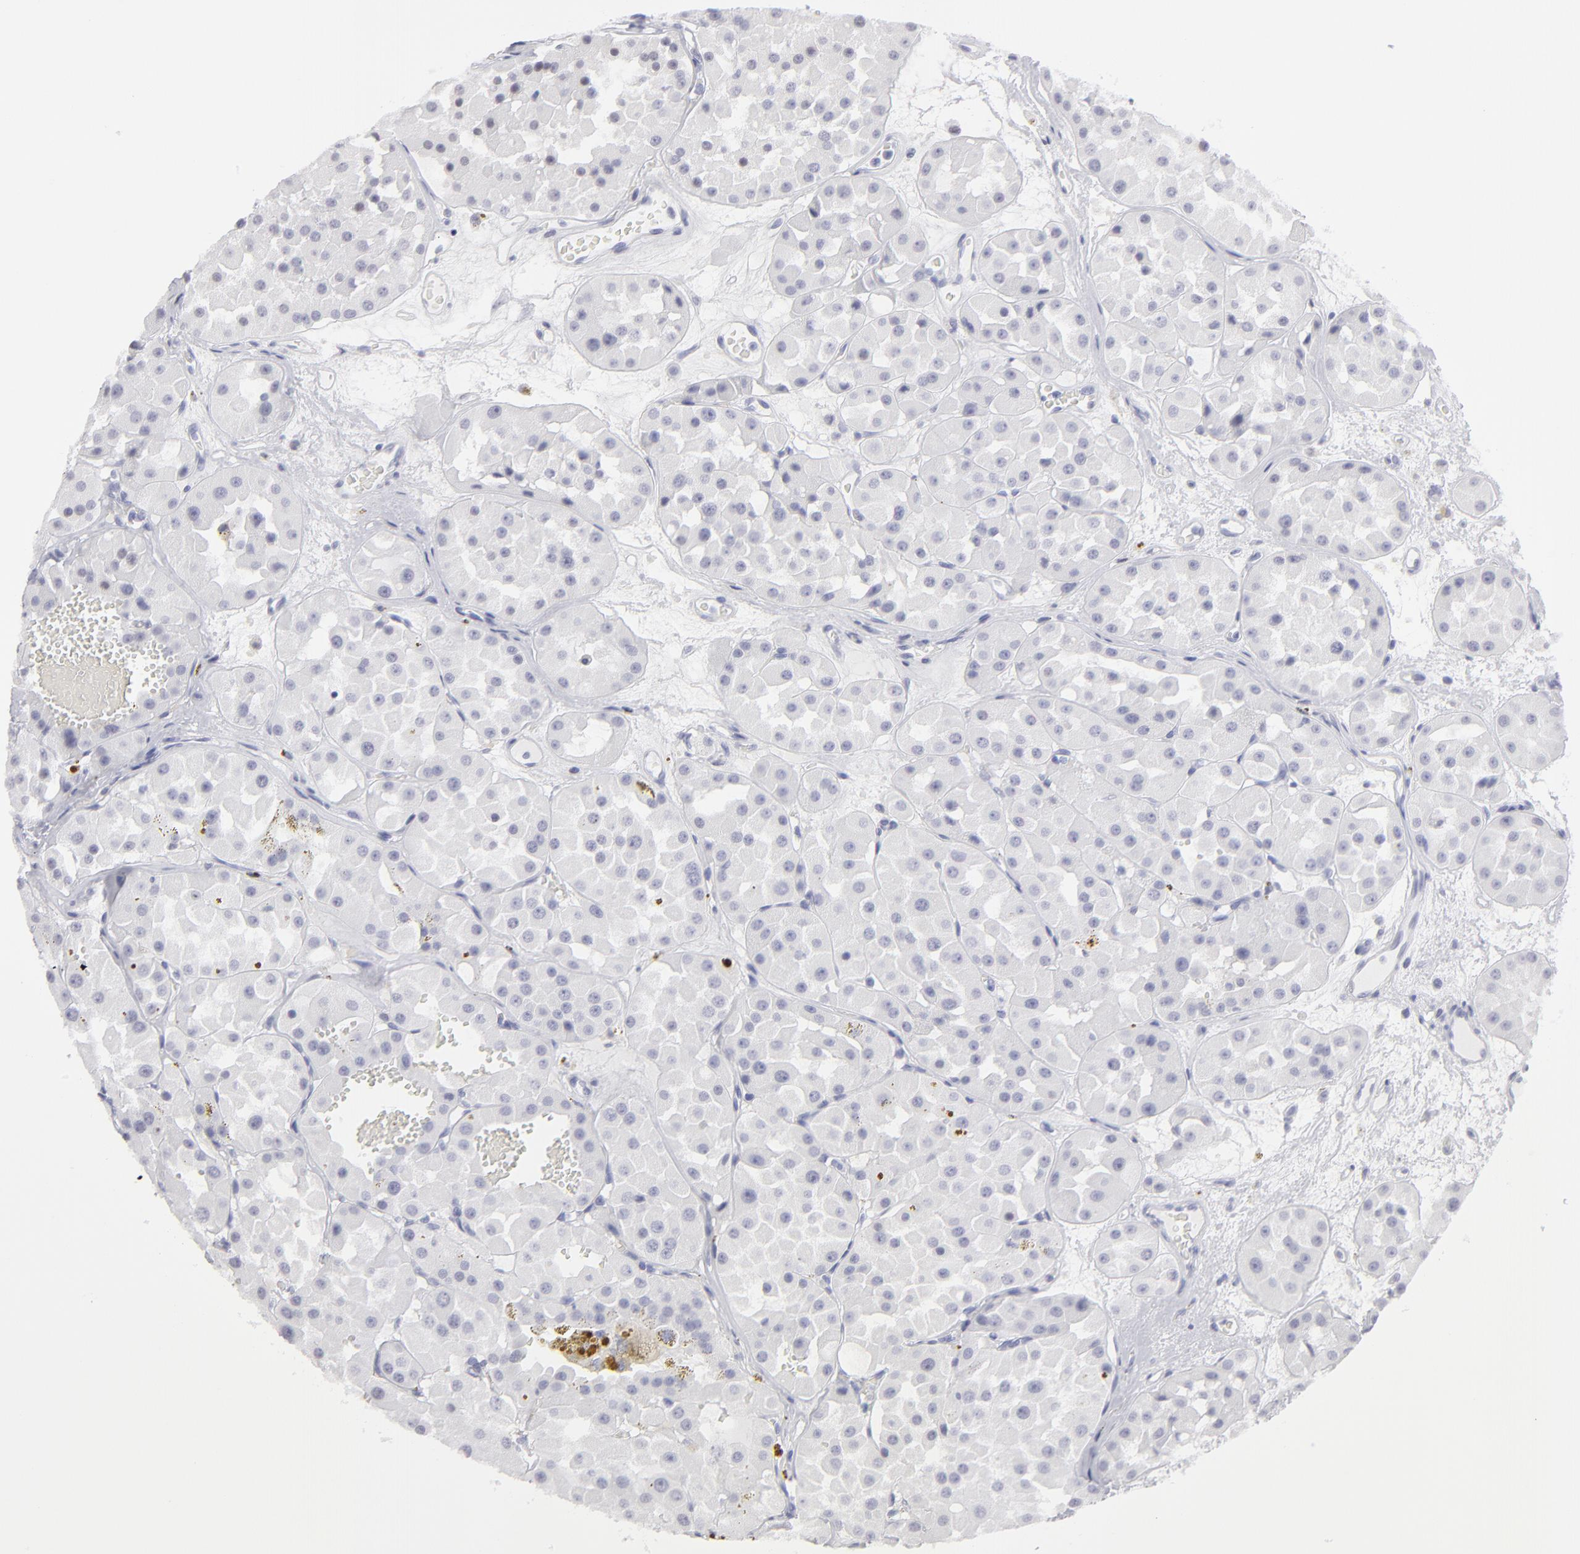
{"staining": {"intensity": "negative", "quantity": "none", "location": "none"}, "tissue": "renal cancer", "cell_type": "Tumor cells", "image_type": "cancer", "snomed": [{"axis": "morphology", "description": "Adenocarcinoma, uncertain malignant potential"}, {"axis": "topography", "description": "Kidney"}], "caption": "A micrograph of renal cancer stained for a protein displays no brown staining in tumor cells.", "gene": "ALDOB", "patient": {"sex": "male", "age": 63}}